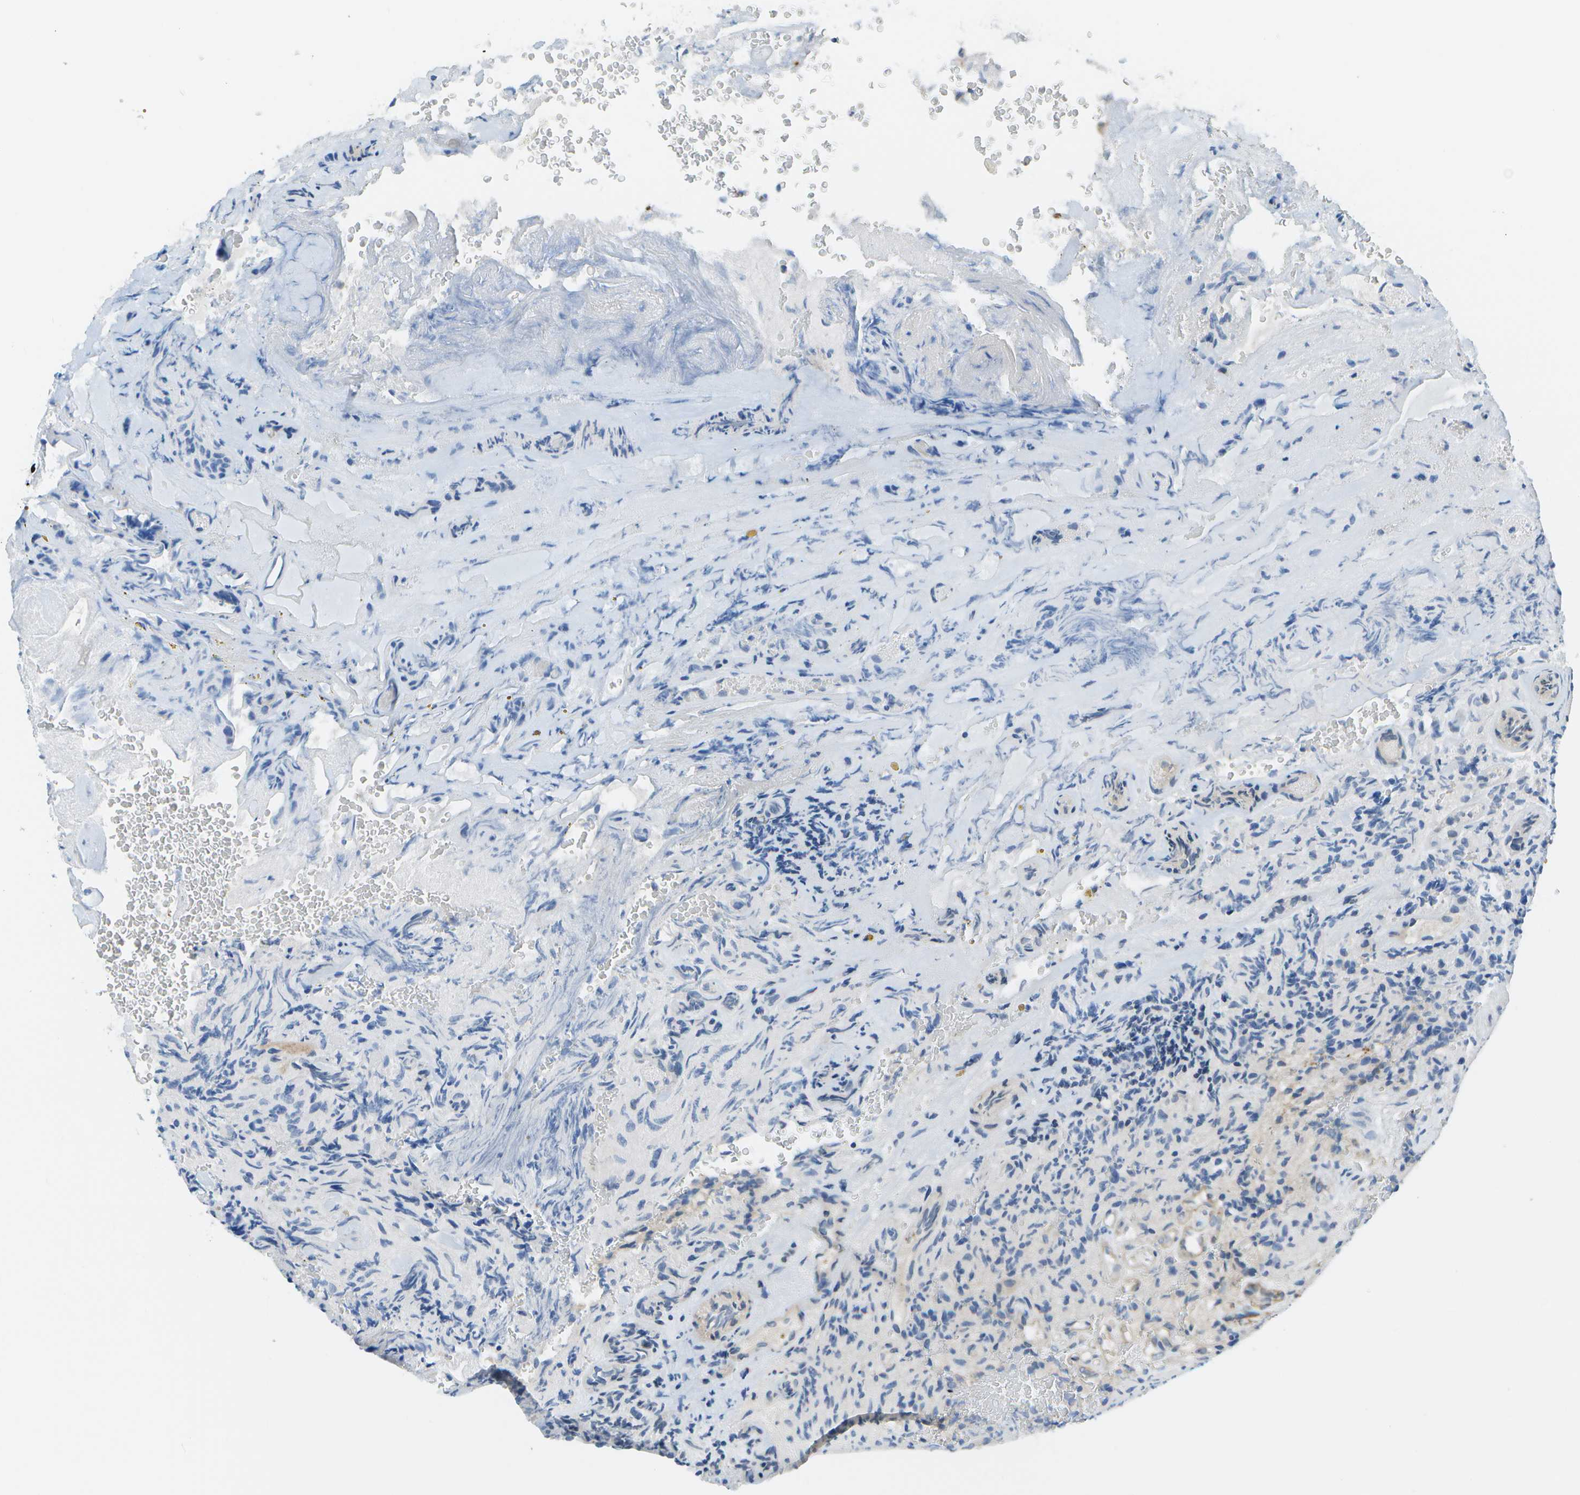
{"staining": {"intensity": "negative", "quantity": "none", "location": "none"}, "tissue": "glioma", "cell_type": "Tumor cells", "image_type": "cancer", "snomed": [{"axis": "morphology", "description": "Glioma, malignant, High grade"}, {"axis": "topography", "description": "Brain"}], "caption": "Tumor cells are negative for protein expression in human glioma.", "gene": "KIAA0040", "patient": {"sex": "male", "age": 71}}